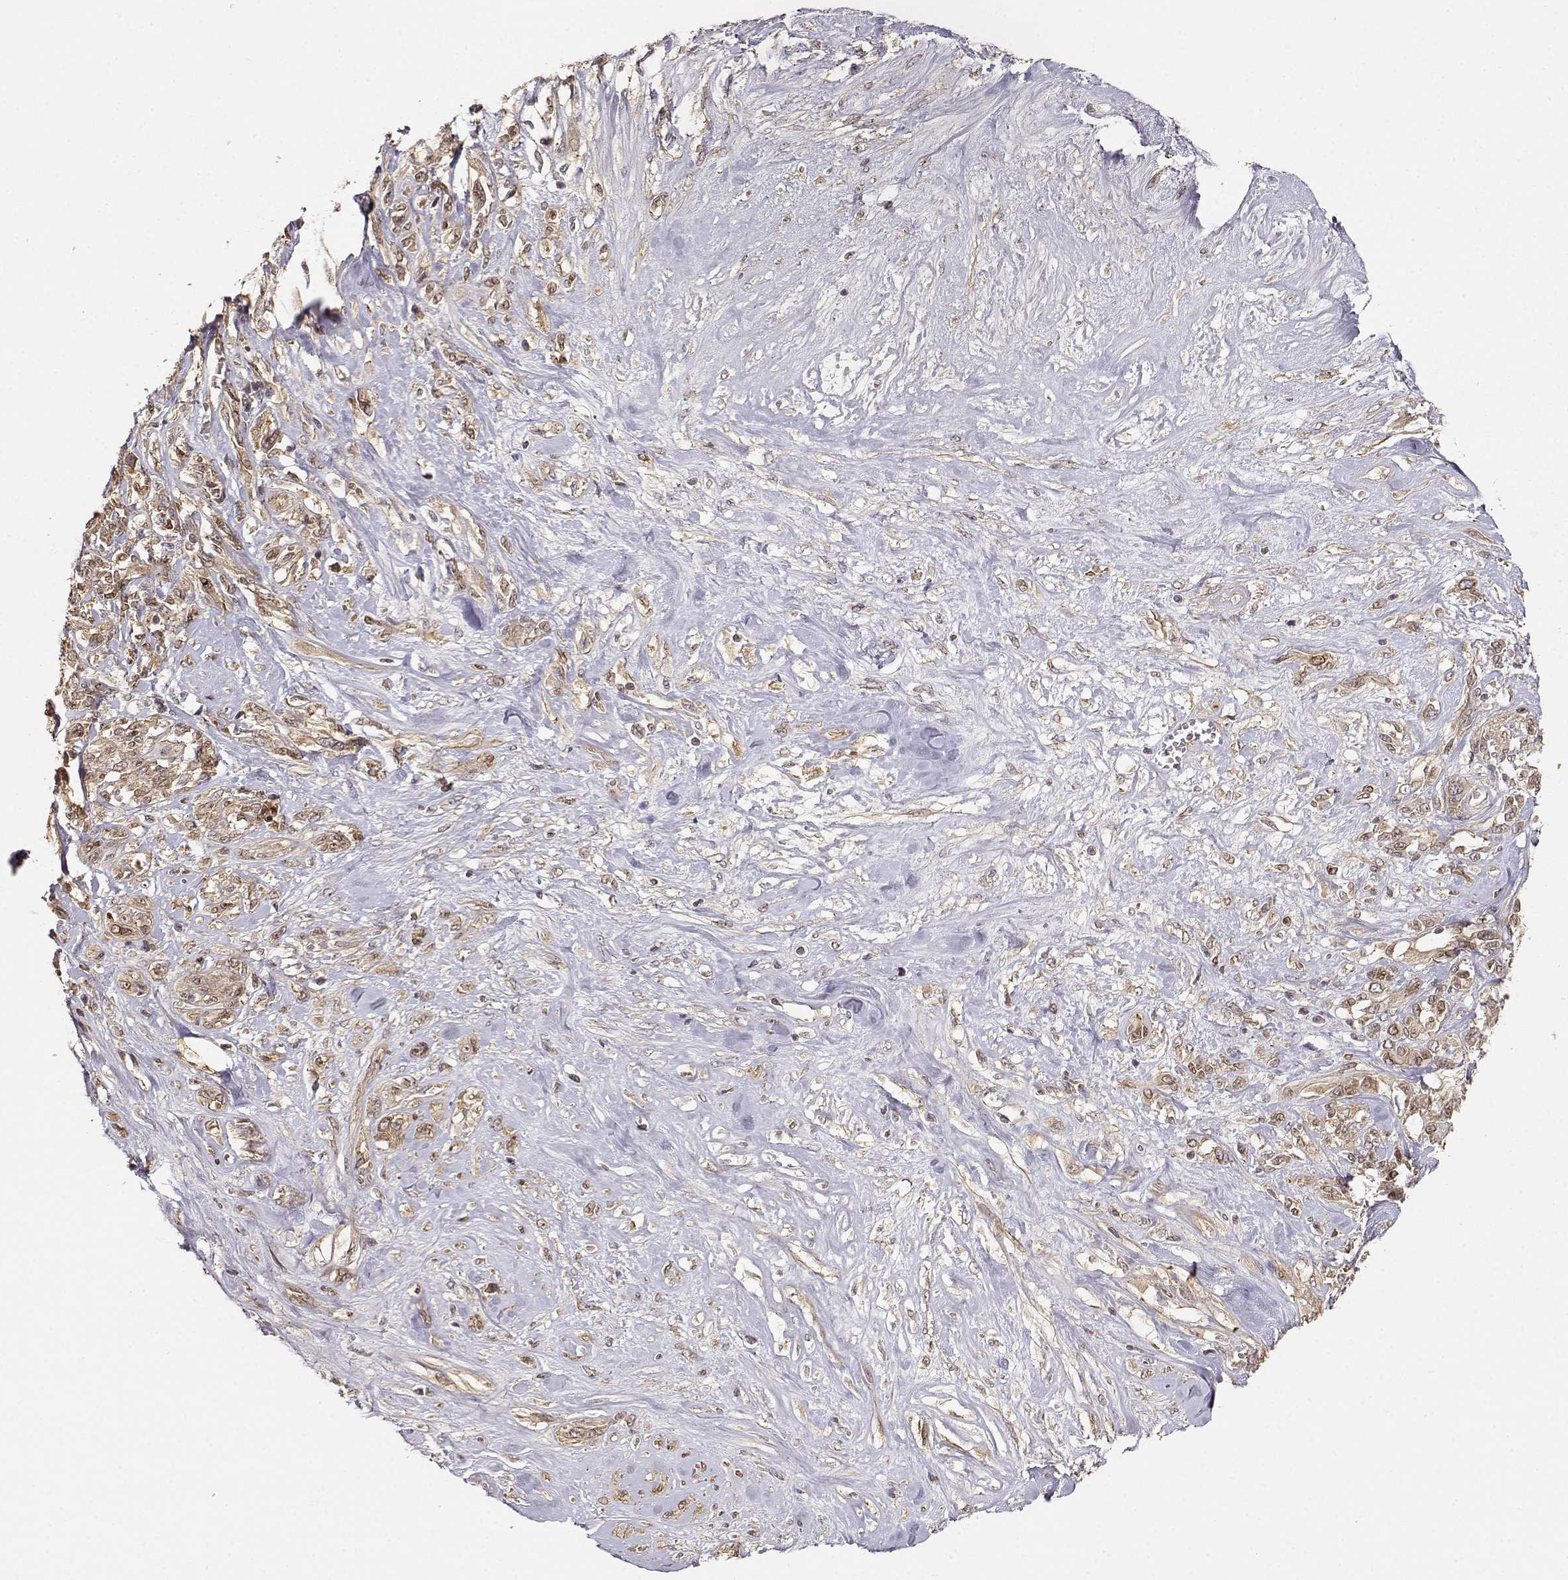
{"staining": {"intensity": "weak", "quantity": ">75%", "location": "cytoplasmic/membranous"}, "tissue": "melanoma", "cell_type": "Tumor cells", "image_type": "cancer", "snomed": [{"axis": "morphology", "description": "Malignant melanoma, NOS"}, {"axis": "topography", "description": "Skin"}], "caption": "Weak cytoplasmic/membranous protein expression is identified in approximately >75% of tumor cells in melanoma. (Stains: DAB (3,3'-diaminobenzidine) in brown, nuclei in blue, Microscopy: brightfield microscopy at high magnification).", "gene": "PICK1", "patient": {"sex": "female", "age": 91}}